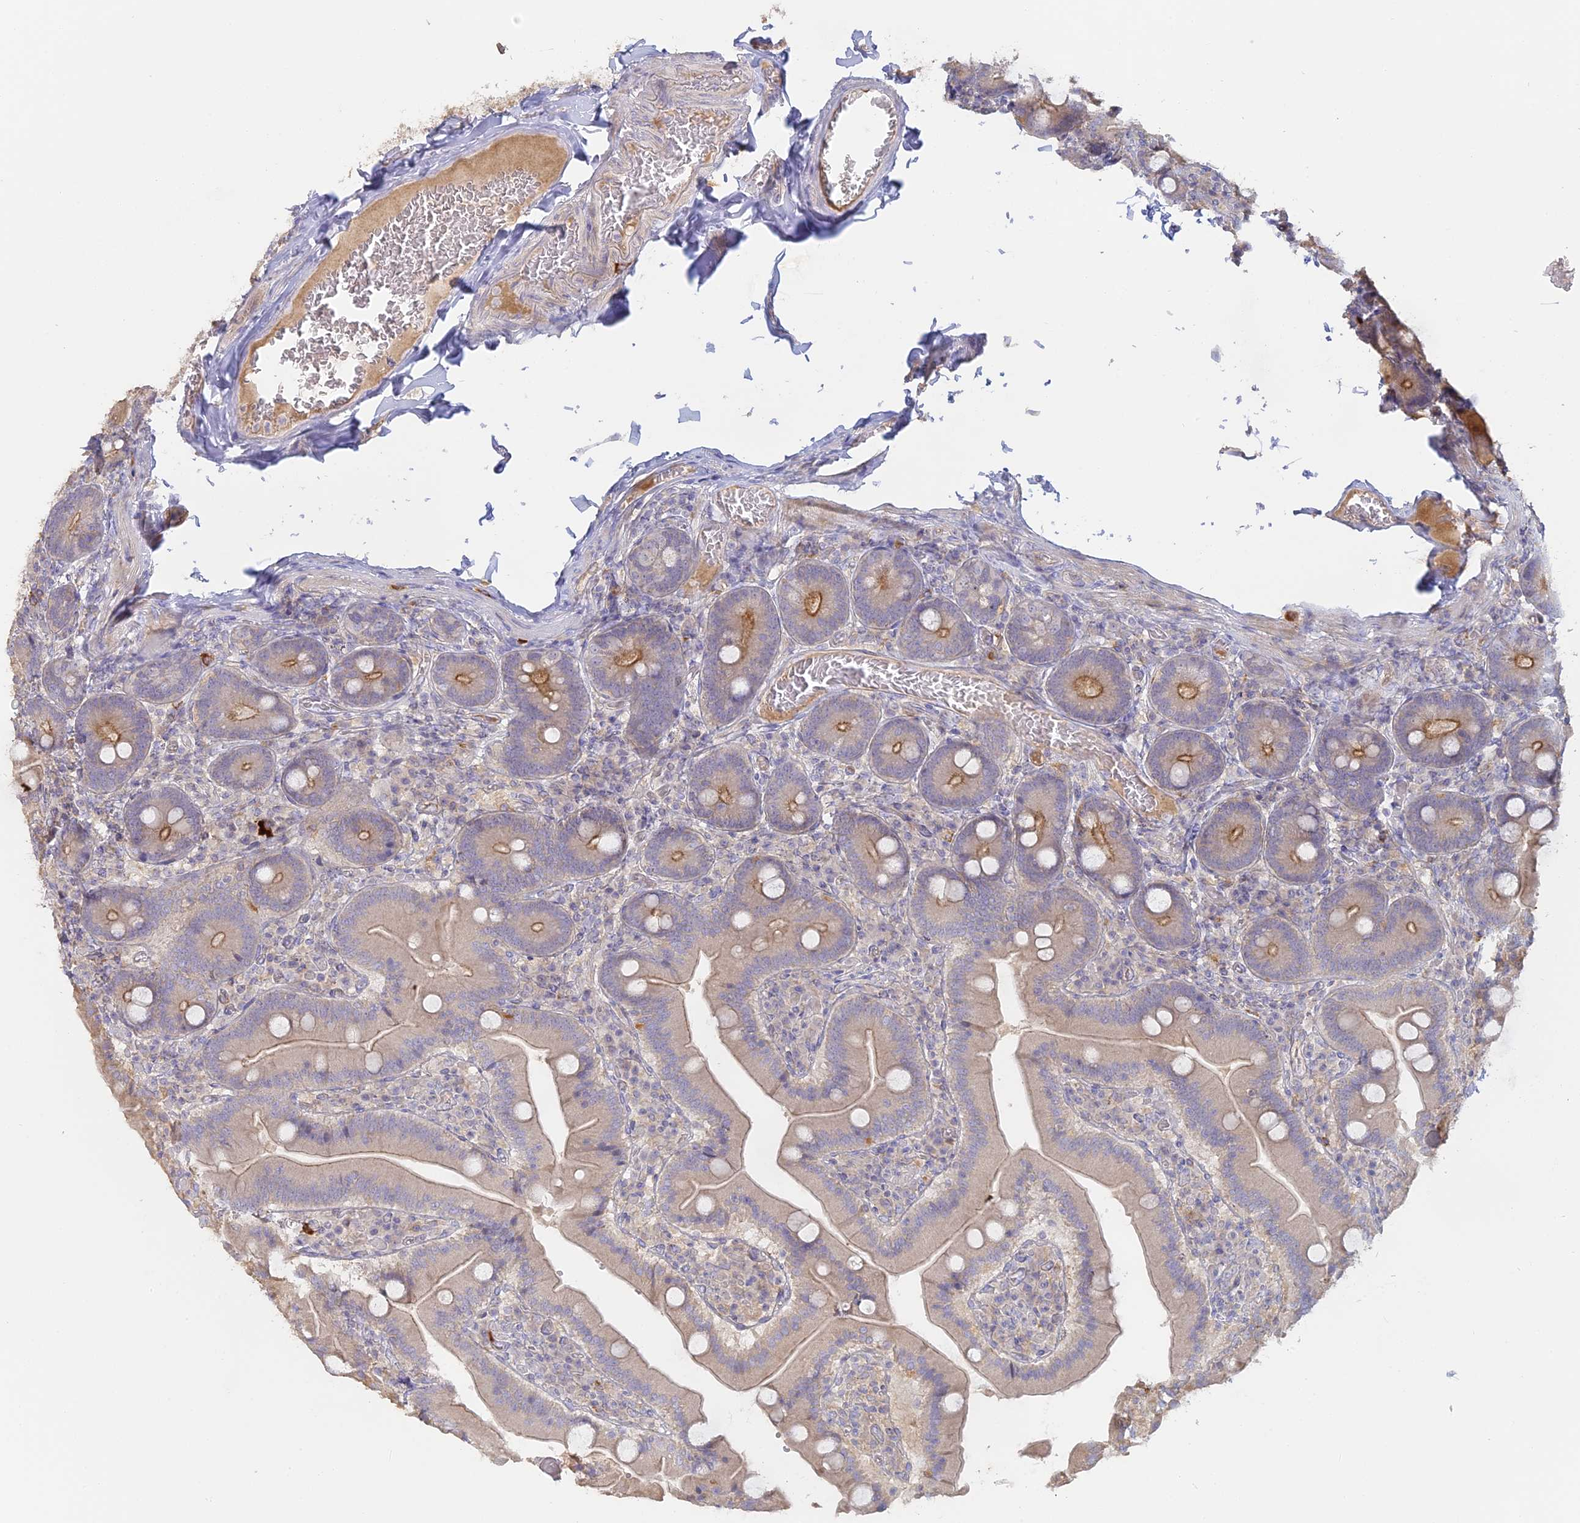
{"staining": {"intensity": "moderate", "quantity": "<25%", "location": "cytoplasmic/membranous"}, "tissue": "duodenum", "cell_type": "Glandular cells", "image_type": "normal", "snomed": [{"axis": "morphology", "description": "Normal tissue, NOS"}, {"axis": "topography", "description": "Duodenum"}], "caption": "The histopathology image shows a brown stain indicating the presence of a protein in the cytoplasmic/membranous of glandular cells in duodenum. Using DAB (3,3'-diaminobenzidine) (brown) and hematoxylin (blue) stains, captured at high magnification using brightfield microscopy.", "gene": "SFT2D2", "patient": {"sex": "female", "age": 62}}